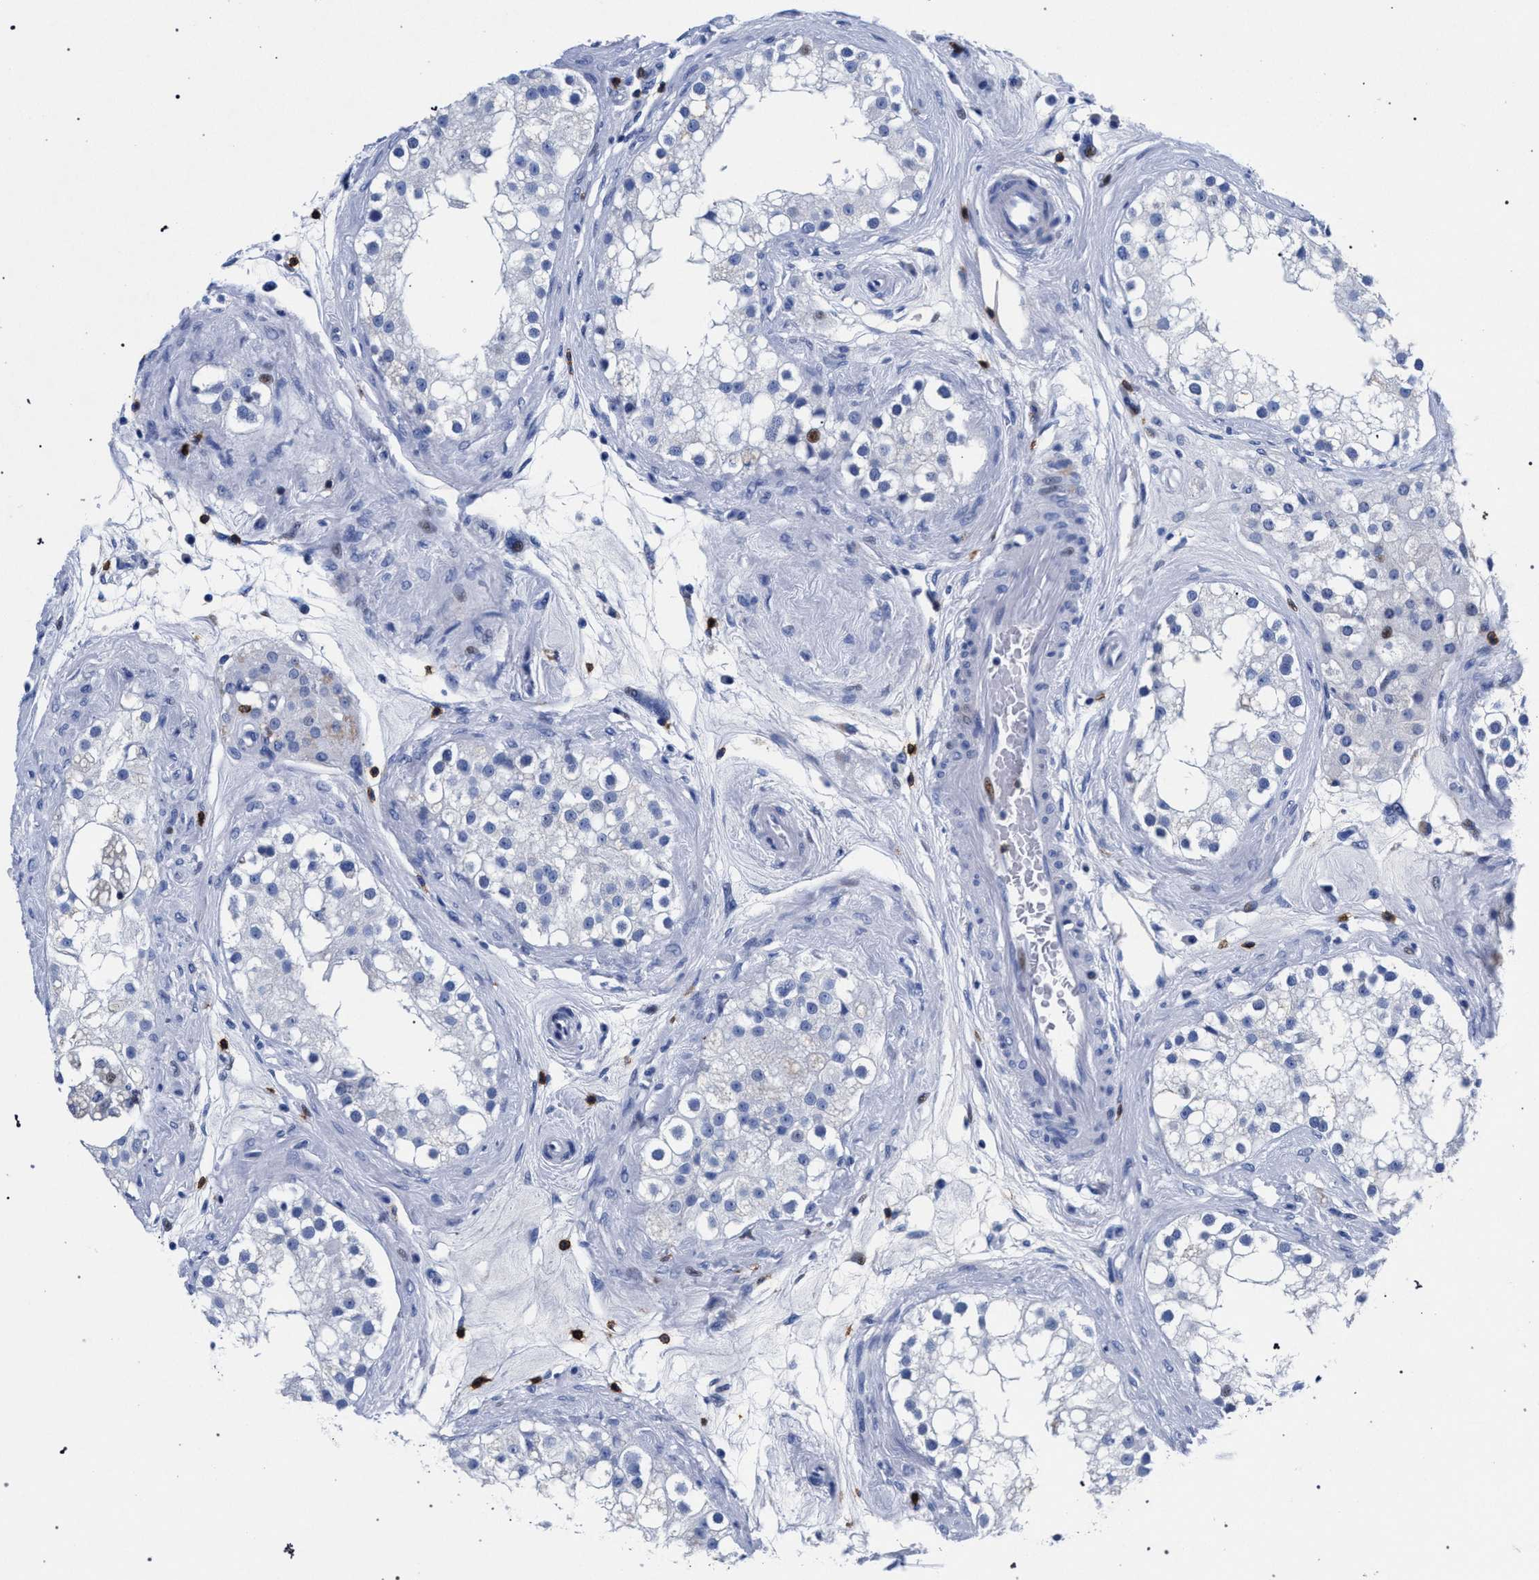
{"staining": {"intensity": "negative", "quantity": "none", "location": "none"}, "tissue": "epididymis", "cell_type": "Glandular cells", "image_type": "normal", "snomed": [{"axis": "morphology", "description": "Normal tissue, NOS"}, {"axis": "morphology", "description": "Inflammation, NOS"}, {"axis": "topography", "description": "Epididymis"}], "caption": "A high-resolution photomicrograph shows immunohistochemistry staining of unremarkable epididymis, which demonstrates no significant expression in glandular cells.", "gene": "KLRK1", "patient": {"sex": "male", "age": 84}}